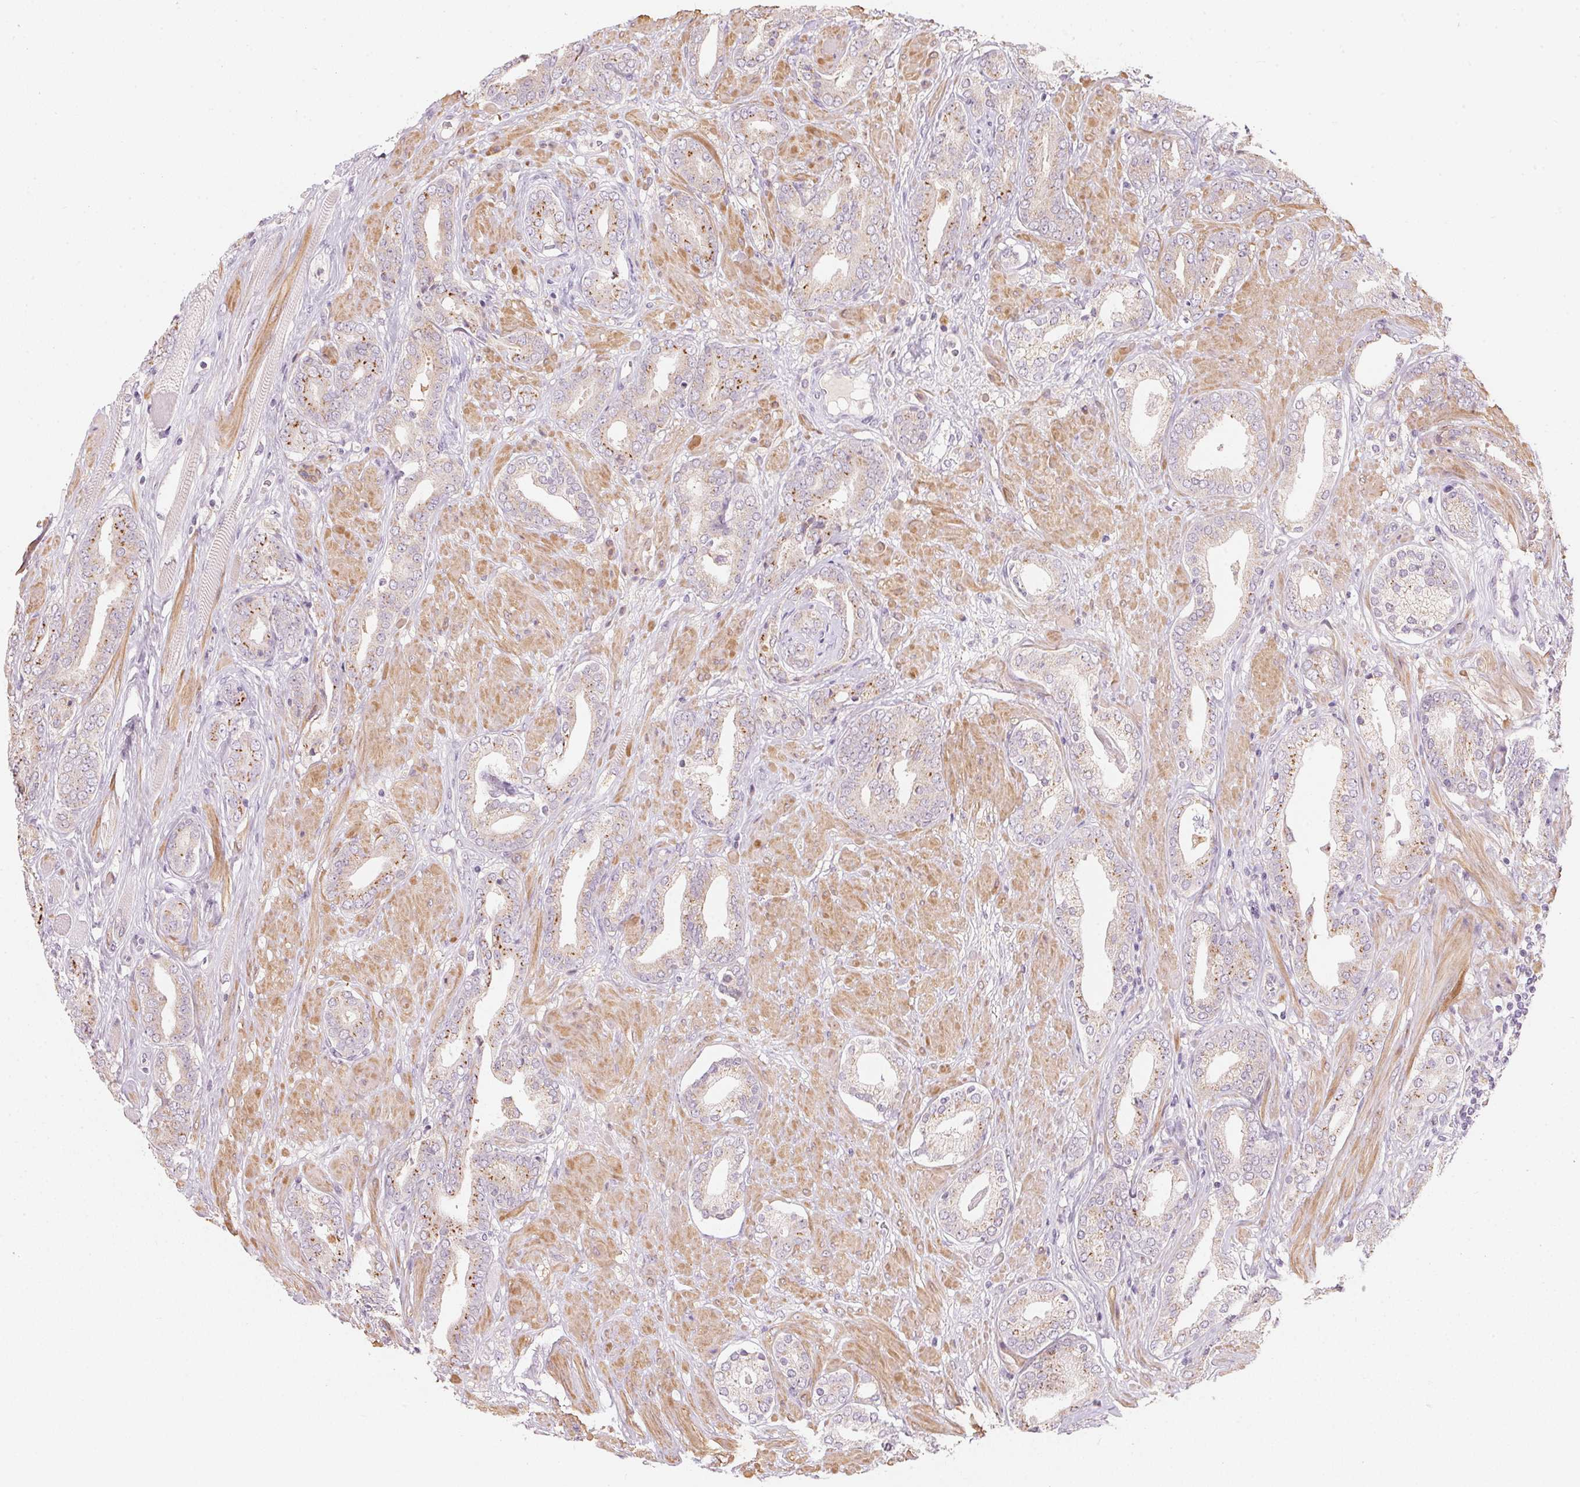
{"staining": {"intensity": "moderate", "quantity": "25%-75%", "location": "cytoplasmic/membranous"}, "tissue": "prostate cancer", "cell_type": "Tumor cells", "image_type": "cancer", "snomed": [{"axis": "morphology", "description": "Adenocarcinoma, High grade"}, {"axis": "topography", "description": "Prostate"}], "caption": "High-magnification brightfield microscopy of prostate cancer stained with DAB (3,3'-diaminobenzidine) (brown) and counterstained with hematoxylin (blue). tumor cells exhibit moderate cytoplasmic/membranous expression is present in about25%-75% of cells. (IHC, brightfield microscopy, high magnification).", "gene": "DRAM2", "patient": {"sex": "male", "age": 56}}